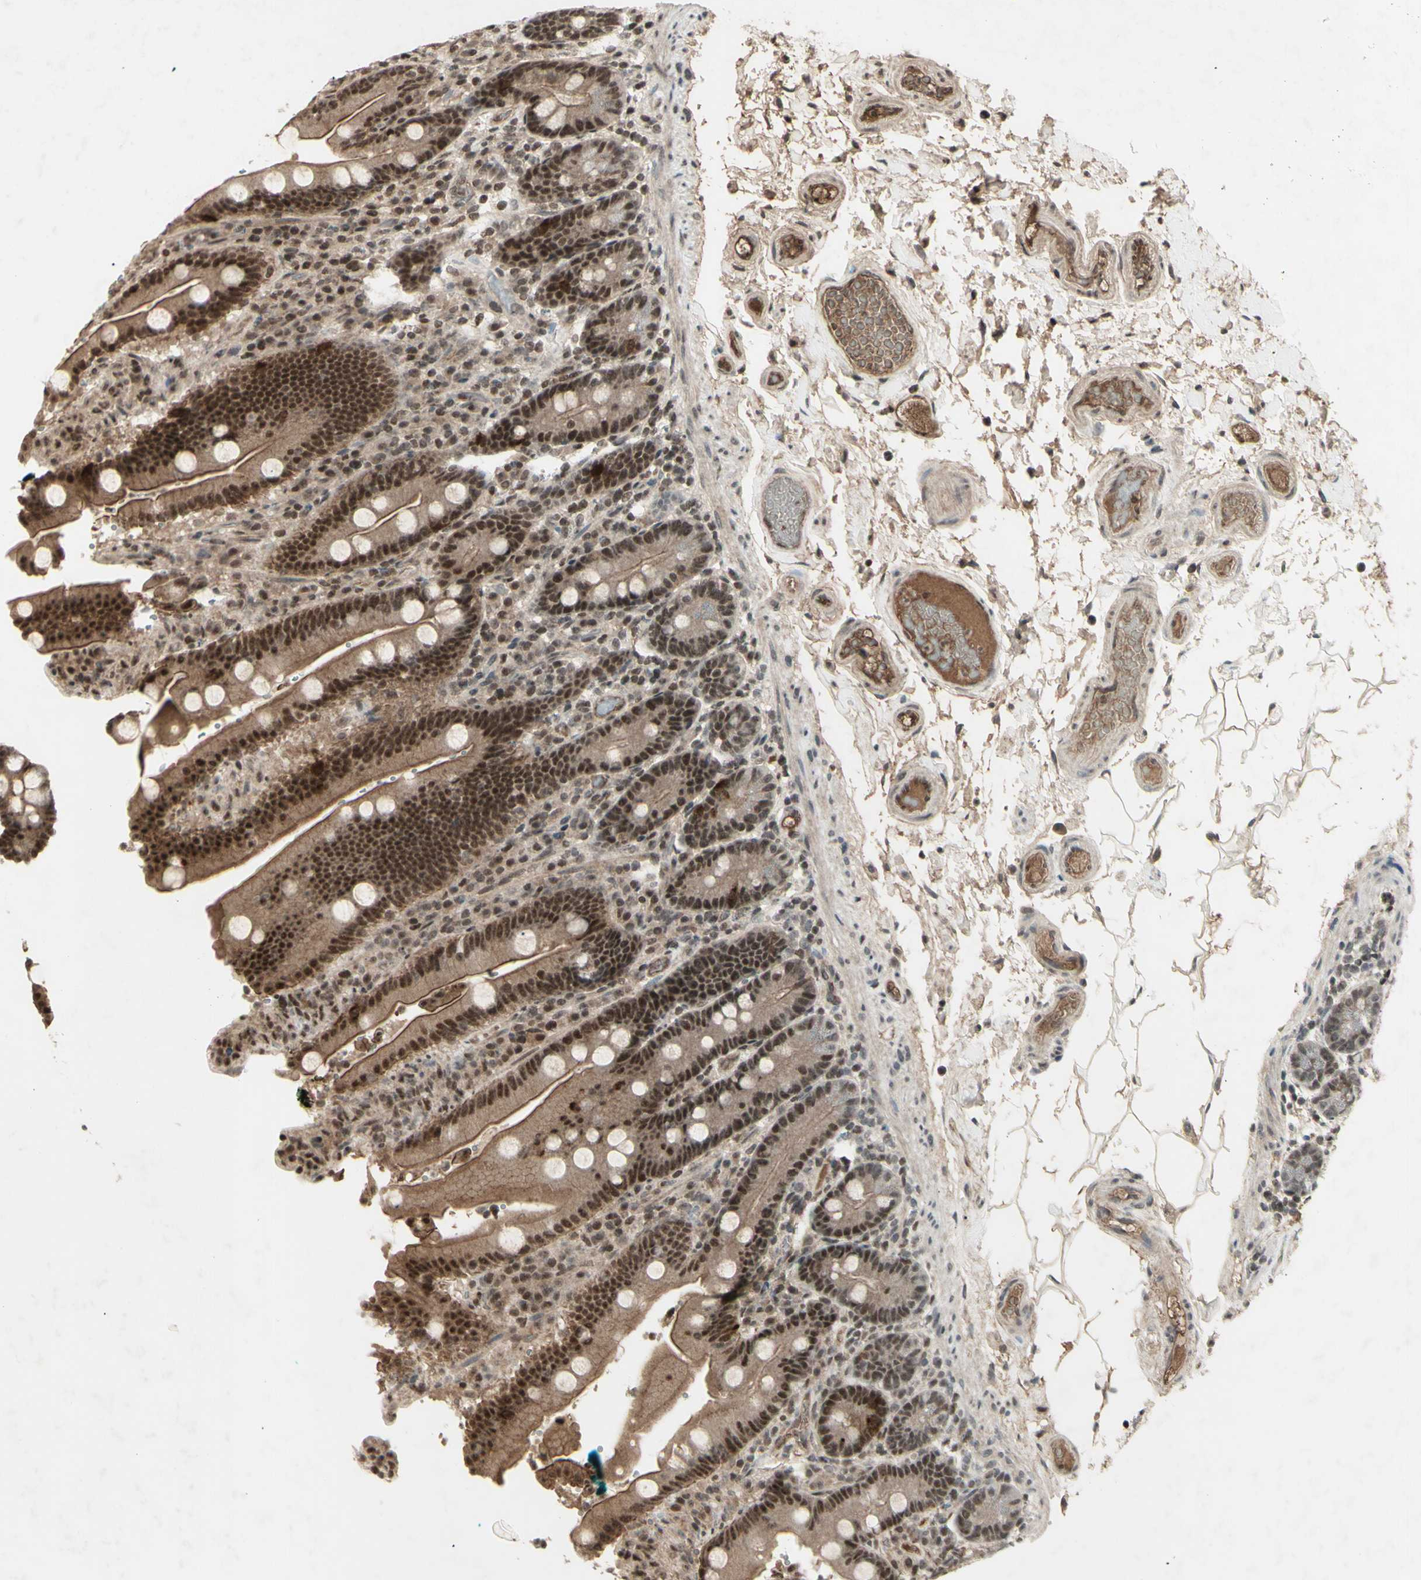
{"staining": {"intensity": "moderate", "quantity": ">75%", "location": "cytoplasmic/membranous,nuclear"}, "tissue": "duodenum", "cell_type": "Glandular cells", "image_type": "normal", "snomed": [{"axis": "morphology", "description": "Normal tissue, NOS"}, {"axis": "topography", "description": "Small intestine, NOS"}], "caption": "Moderate cytoplasmic/membranous,nuclear positivity is present in about >75% of glandular cells in normal duodenum.", "gene": "SNW1", "patient": {"sex": "female", "age": 71}}